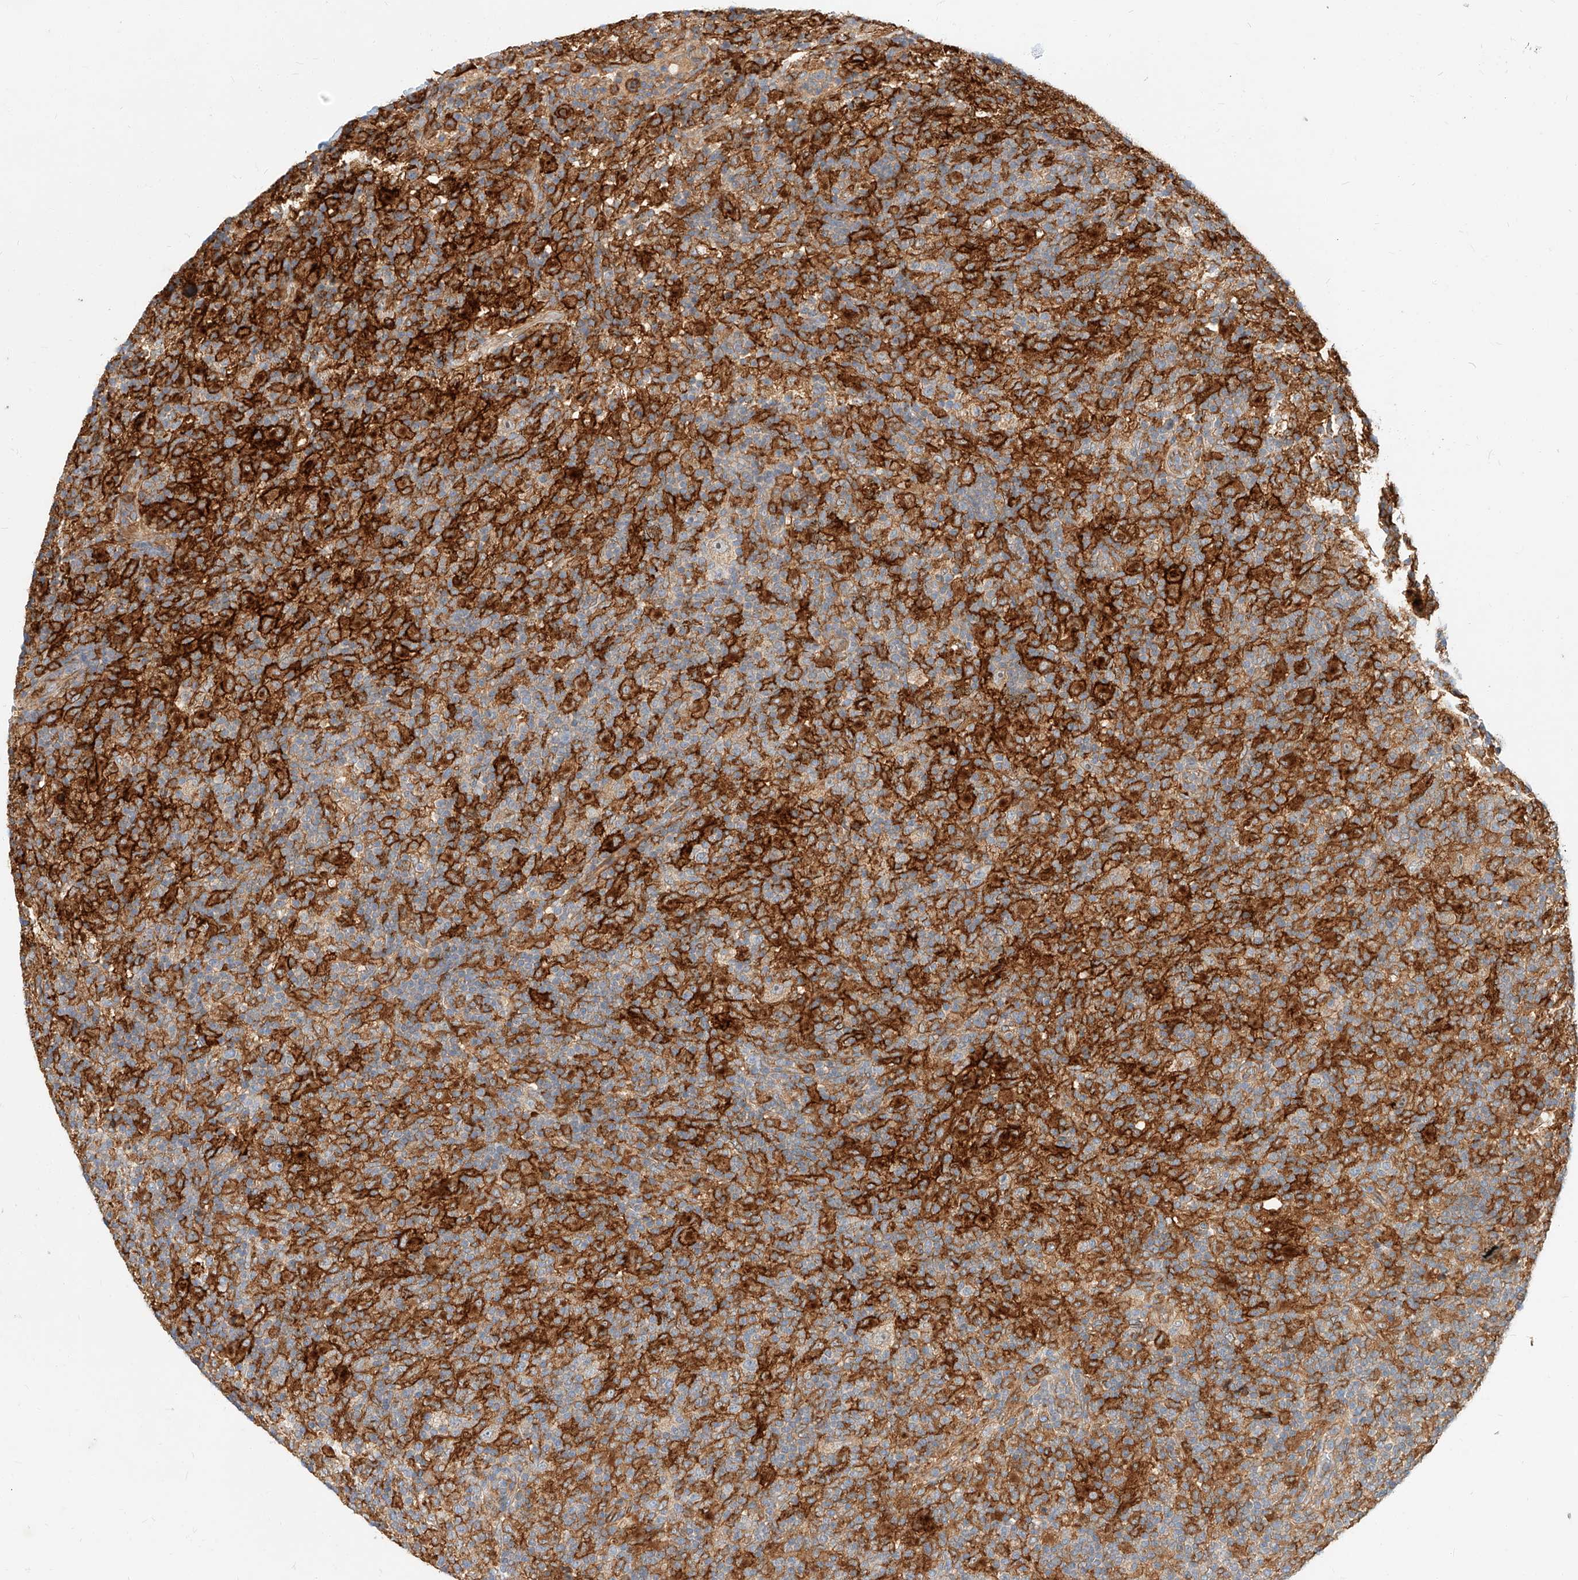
{"staining": {"intensity": "negative", "quantity": "none", "location": "none"}, "tissue": "lymphoma", "cell_type": "Tumor cells", "image_type": "cancer", "snomed": [{"axis": "morphology", "description": "Hodgkin's disease, NOS"}, {"axis": "topography", "description": "Lymph node"}], "caption": "Immunohistochemistry (IHC) of human lymphoma displays no expression in tumor cells. (Stains: DAB immunohistochemistry with hematoxylin counter stain, Microscopy: brightfield microscopy at high magnification).", "gene": "NFAM1", "patient": {"sex": "male", "age": 70}}